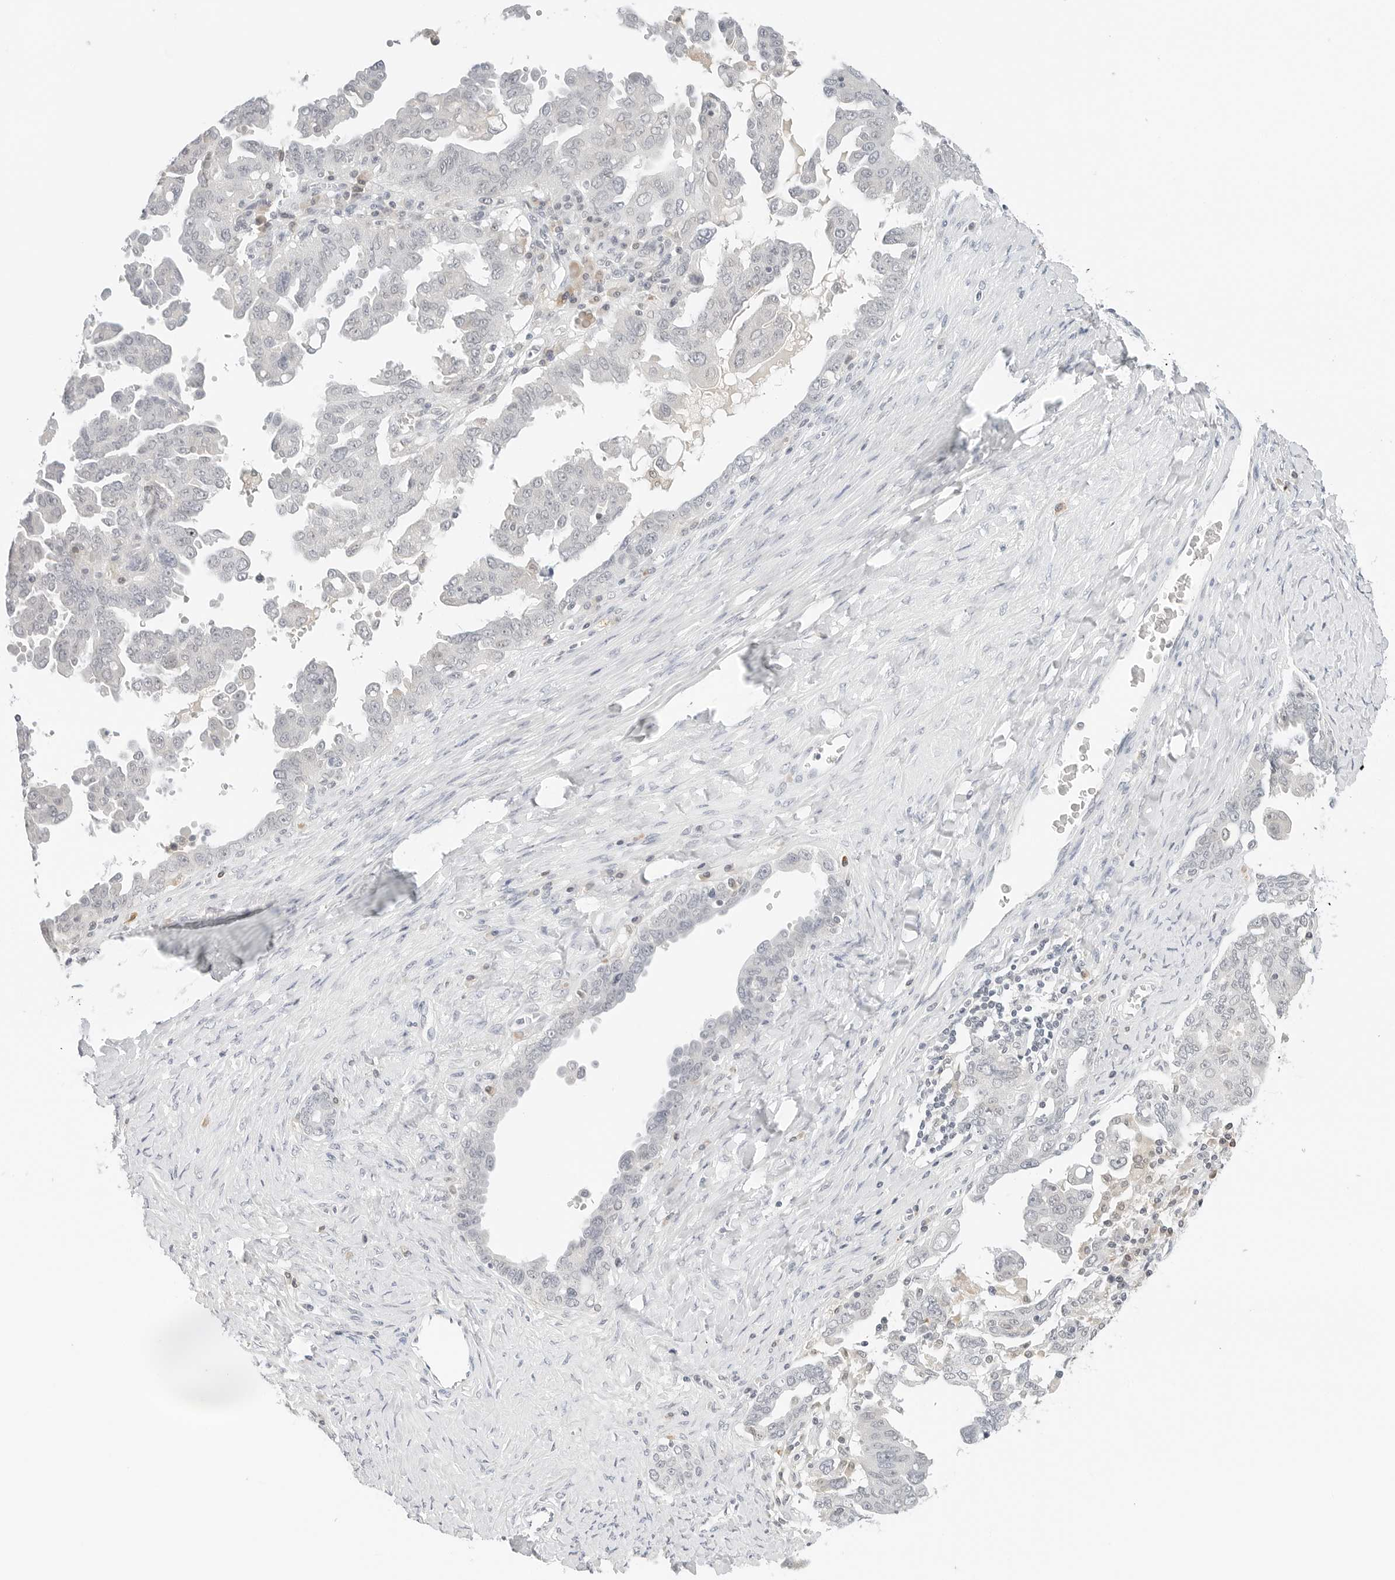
{"staining": {"intensity": "negative", "quantity": "none", "location": "none"}, "tissue": "ovarian cancer", "cell_type": "Tumor cells", "image_type": "cancer", "snomed": [{"axis": "morphology", "description": "Carcinoma, endometroid"}, {"axis": "topography", "description": "Ovary"}], "caption": "Ovarian endometroid carcinoma was stained to show a protein in brown. There is no significant staining in tumor cells.", "gene": "NEO1", "patient": {"sex": "female", "age": 62}}